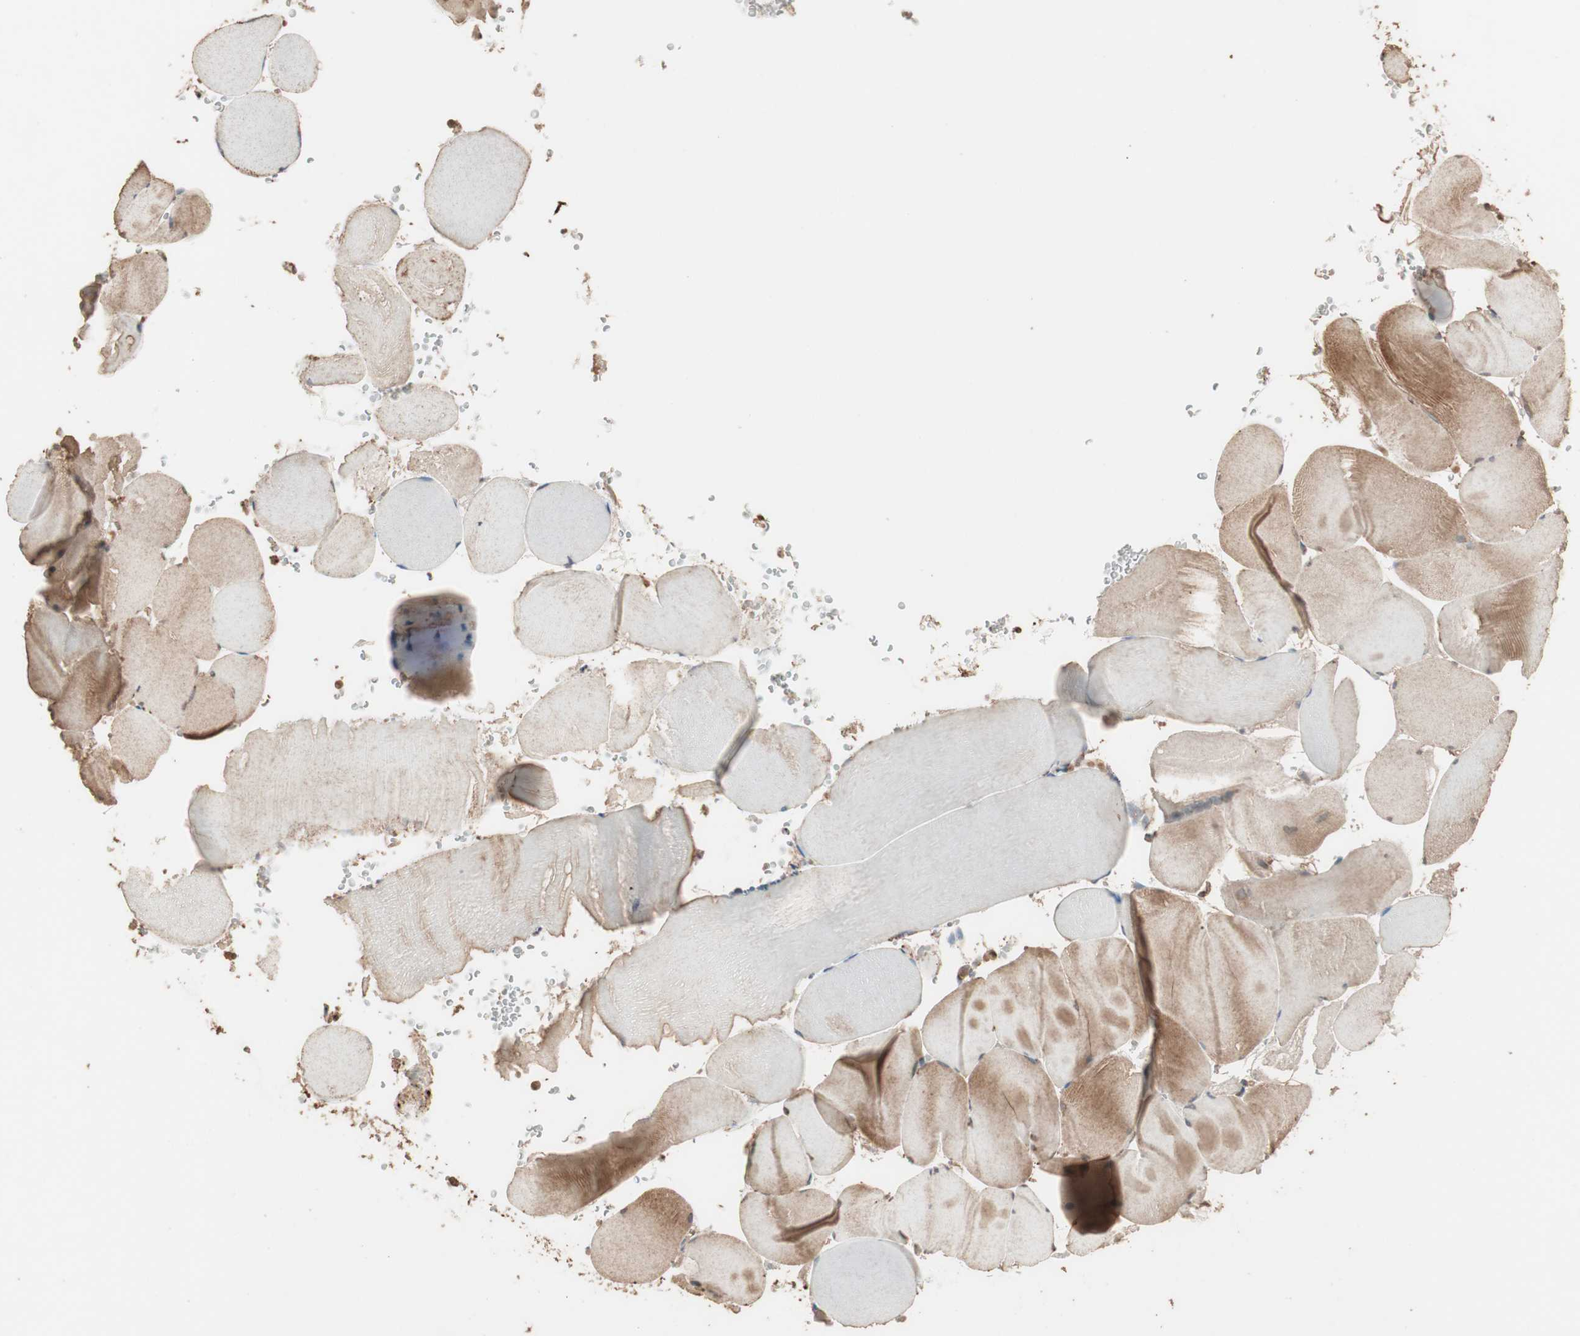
{"staining": {"intensity": "moderate", "quantity": ">75%", "location": "cytoplasmic/membranous"}, "tissue": "skeletal muscle", "cell_type": "Myocytes", "image_type": "normal", "snomed": [{"axis": "morphology", "description": "Normal tissue, NOS"}, {"axis": "topography", "description": "Skeletal muscle"}], "caption": "Unremarkable skeletal muscle shows moderate cytoplasmic/membranous positivity in about >75% of myocytes, visualized by immunohistochemistry. The protein is stained brown, and the nuclei are stained in blue (DAB (3,3'-diaminobenzidine) IHC with brightfield microscopy, high magnification).", "gene": "USP20", "patient": {"sex": "male", "age": 62}}